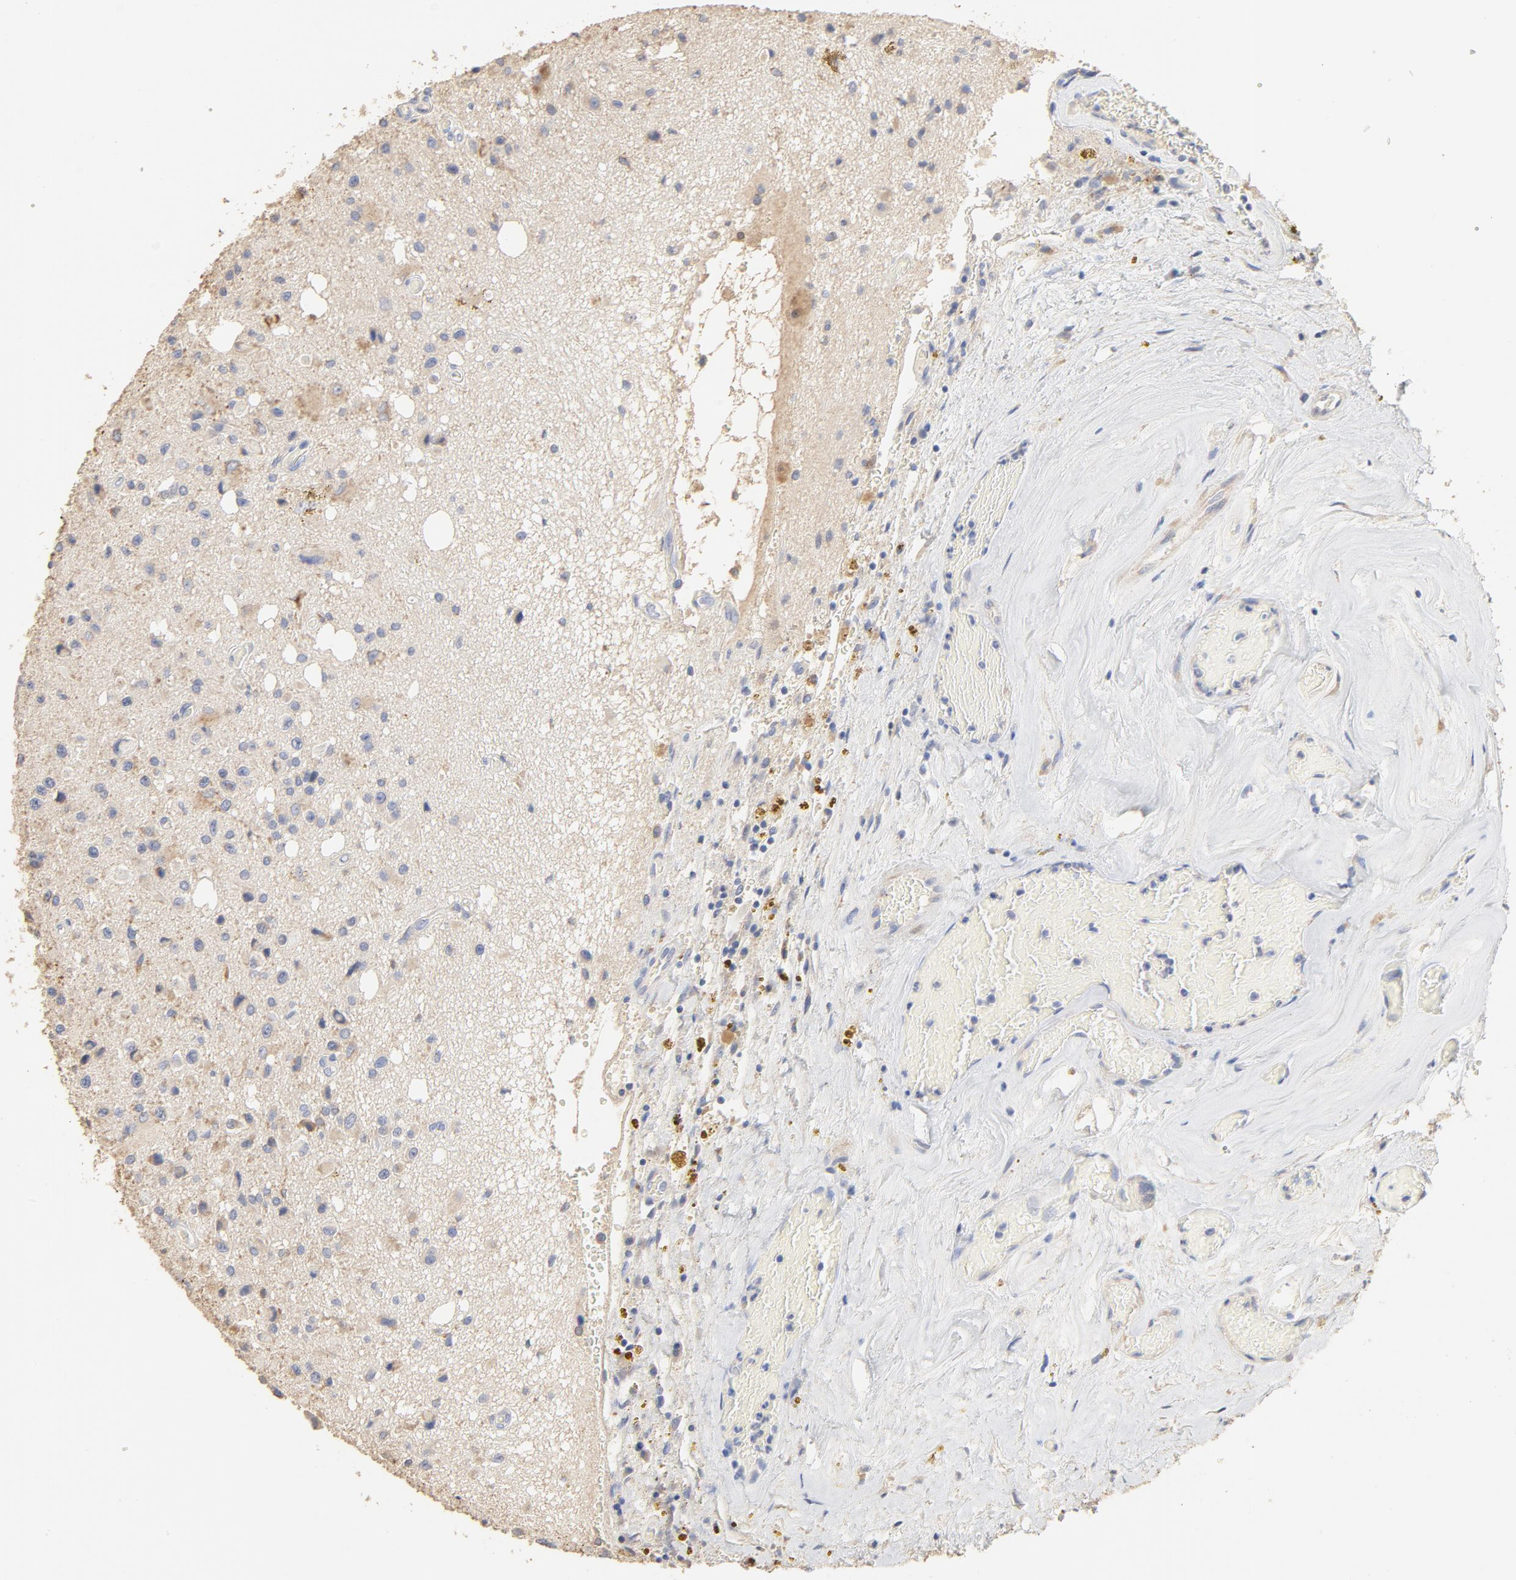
{"staining": {"intensity": "negative", "quantity": "none", "location": "none"}, "tissue": "glioma", "cell_type": "Tumor cells", "image_type": "cancer", "snomed": [{"axis": "morphology", "description": "Glioma, malignant, Low grade"}, {"axis": "topography", "description": "Brain"}], "caption": "Human malignant glioma (low-grade) stained for a protein using immunohistochemistry (IHC) displays no expression in tumor cells.", "gene": "FCGBP", "patient": {"sex": "male", "age": 58}}